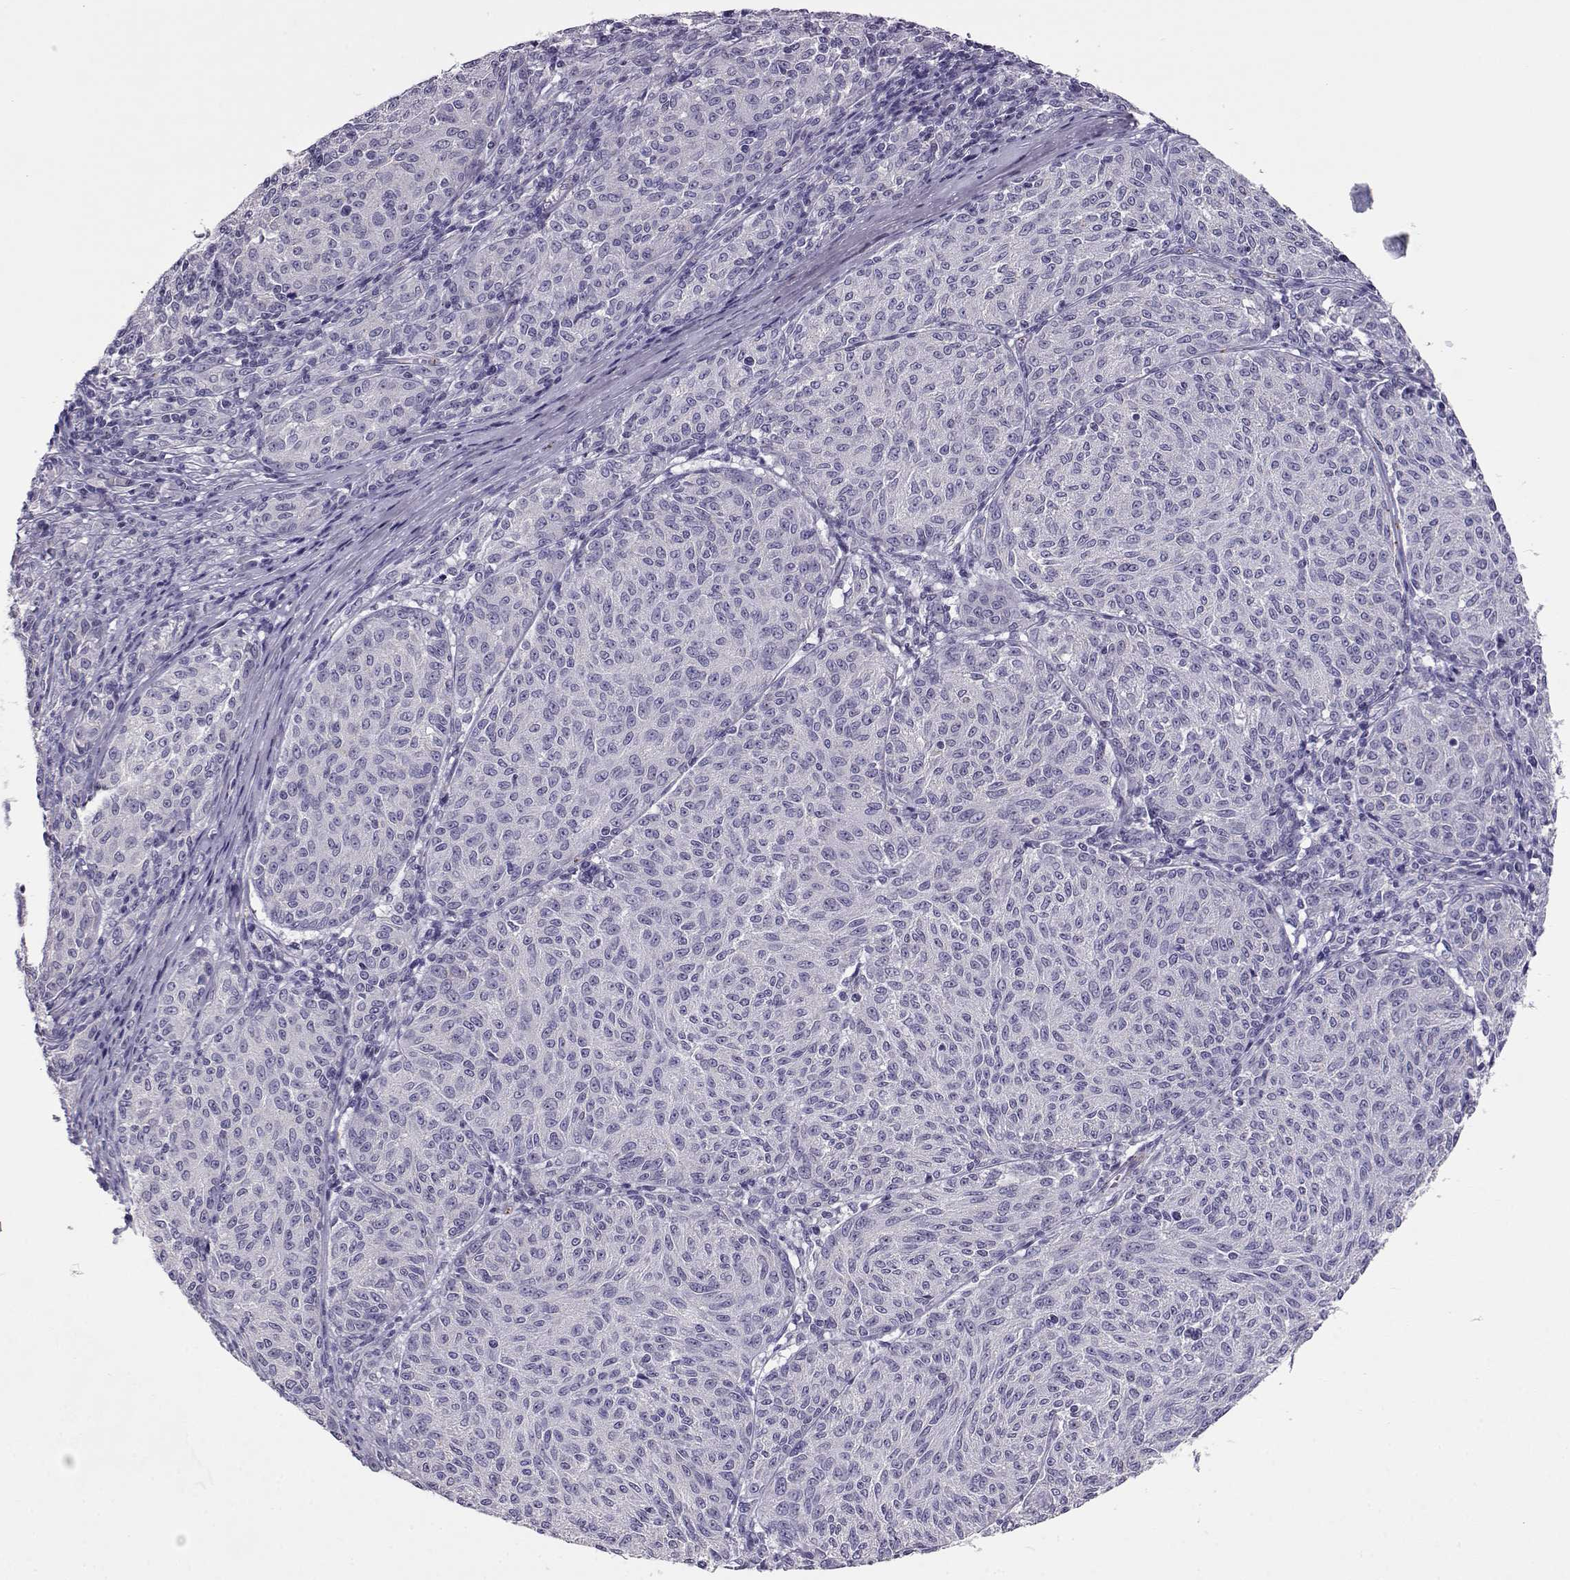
{"staining": {"intensity": "negative", "quantity": "none", "location": "none"}, "tissue": "melanoma", "cell_type": "Tumor cells", "image_type": "cancer", "snomed": [{"axis": "morphology", "description": "Malignant melanoma, NOS"}, {"axis": "topography", "description": "Skin"}], "caption": "High power microscopy image of an IHC photomicrograph of malignant melanoma, revealing no significant staining in tumor cells.", "gene": "ENDOU", "patient": {"sex": "female", "age": 72}}